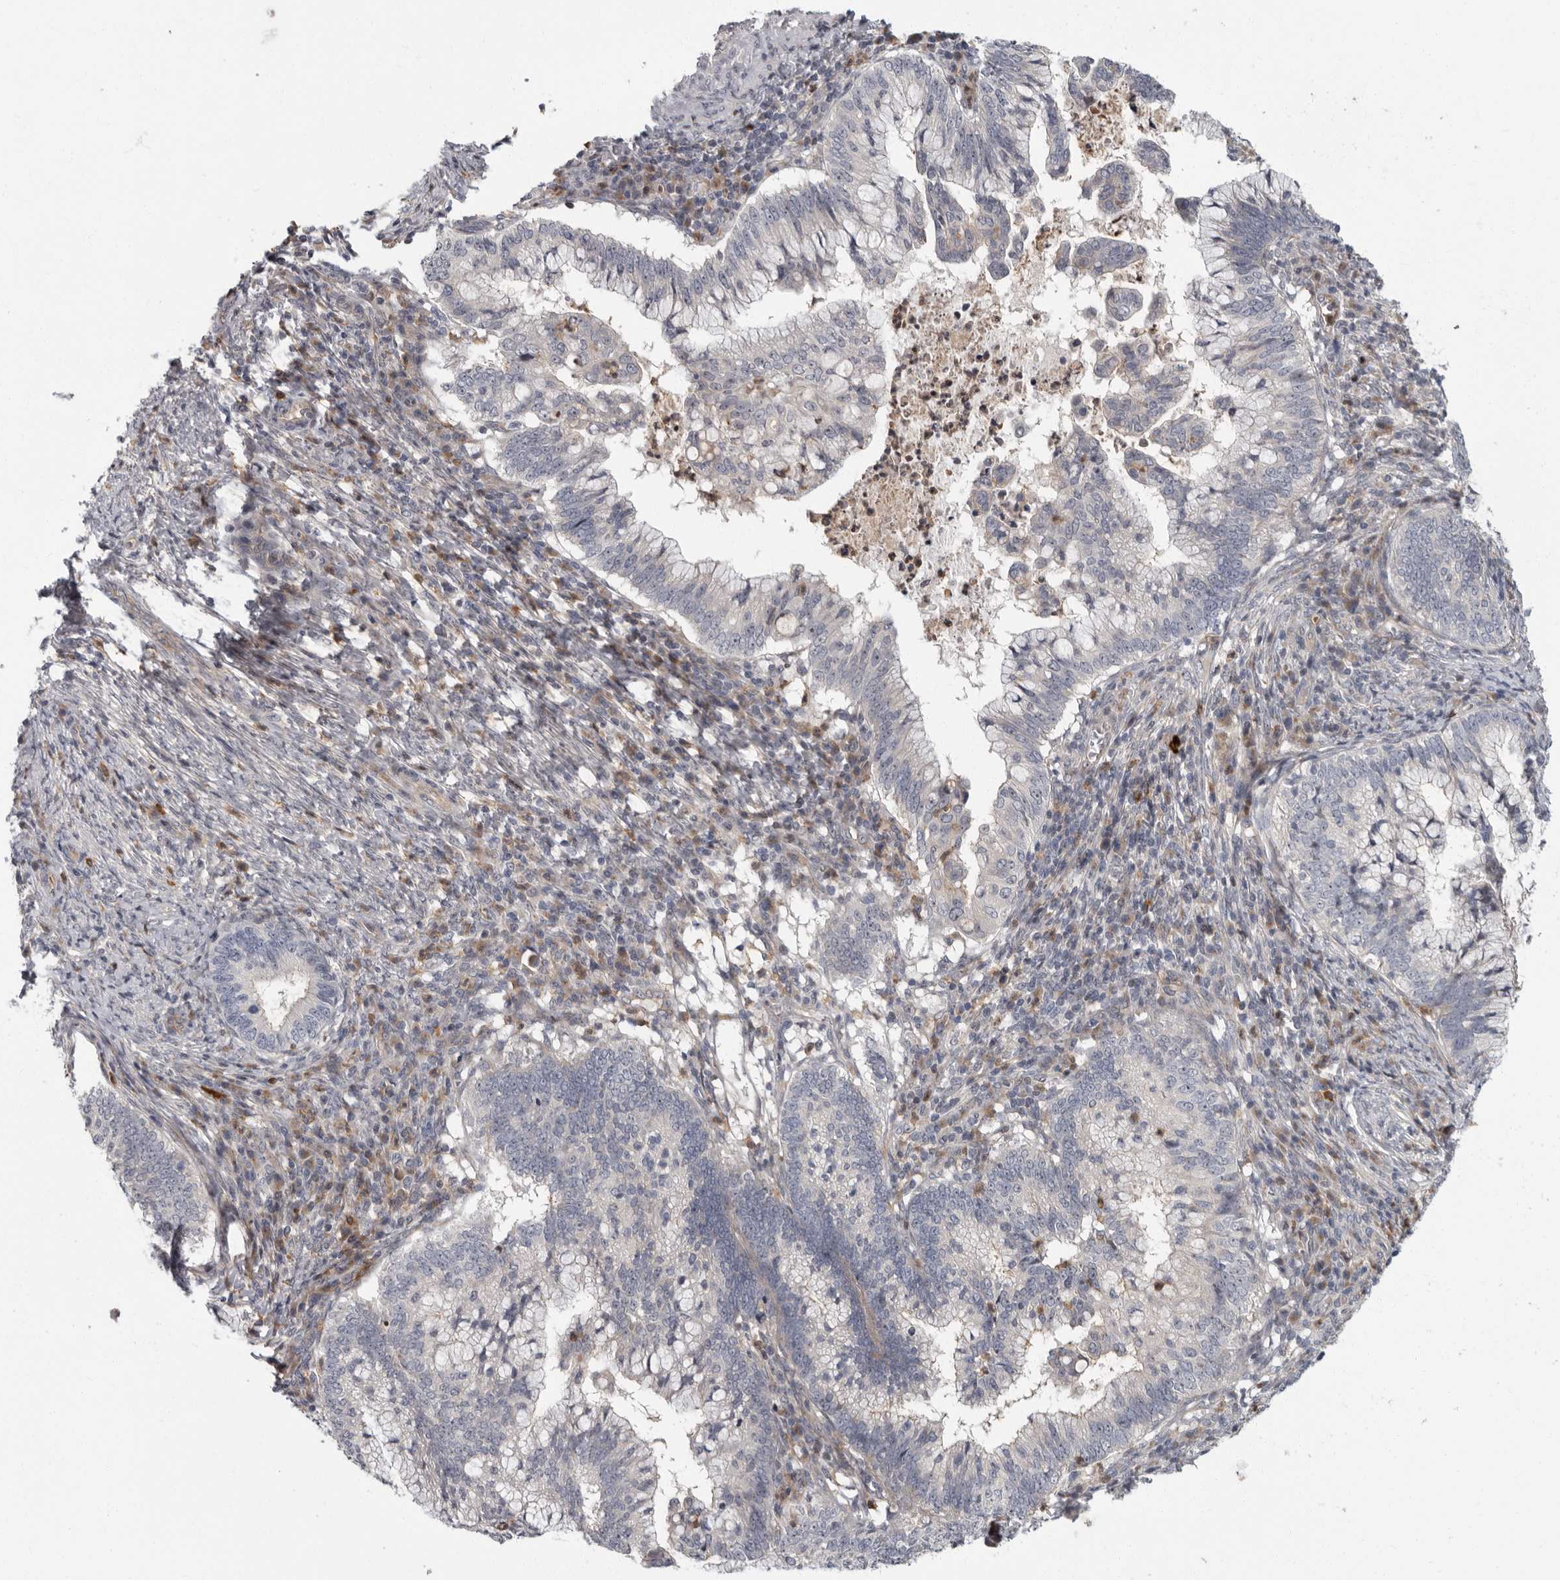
{"staining": {"intensity": "negative", "quantity": "none", "location": "none"}, "tissue": "cervical cancer", "cell_type": "Tumor cells", "image_type": "cancer", "snomed": [{"axis": "morphology", "description": "Adenocarcinoma, NOS"}, {"axis": "topography", "description": "Cervix"}], "caption": "Immunohistochemistry micrograph of neoplastic tissue: cervical cancer stained with DAB reveals no significant protein expression in tumor cells. (DAB (3,3'-diaminobenzidine) IHC, high magnification).", "gene": "PDCD11", "patient": {"sex": "female", "age": 36}}